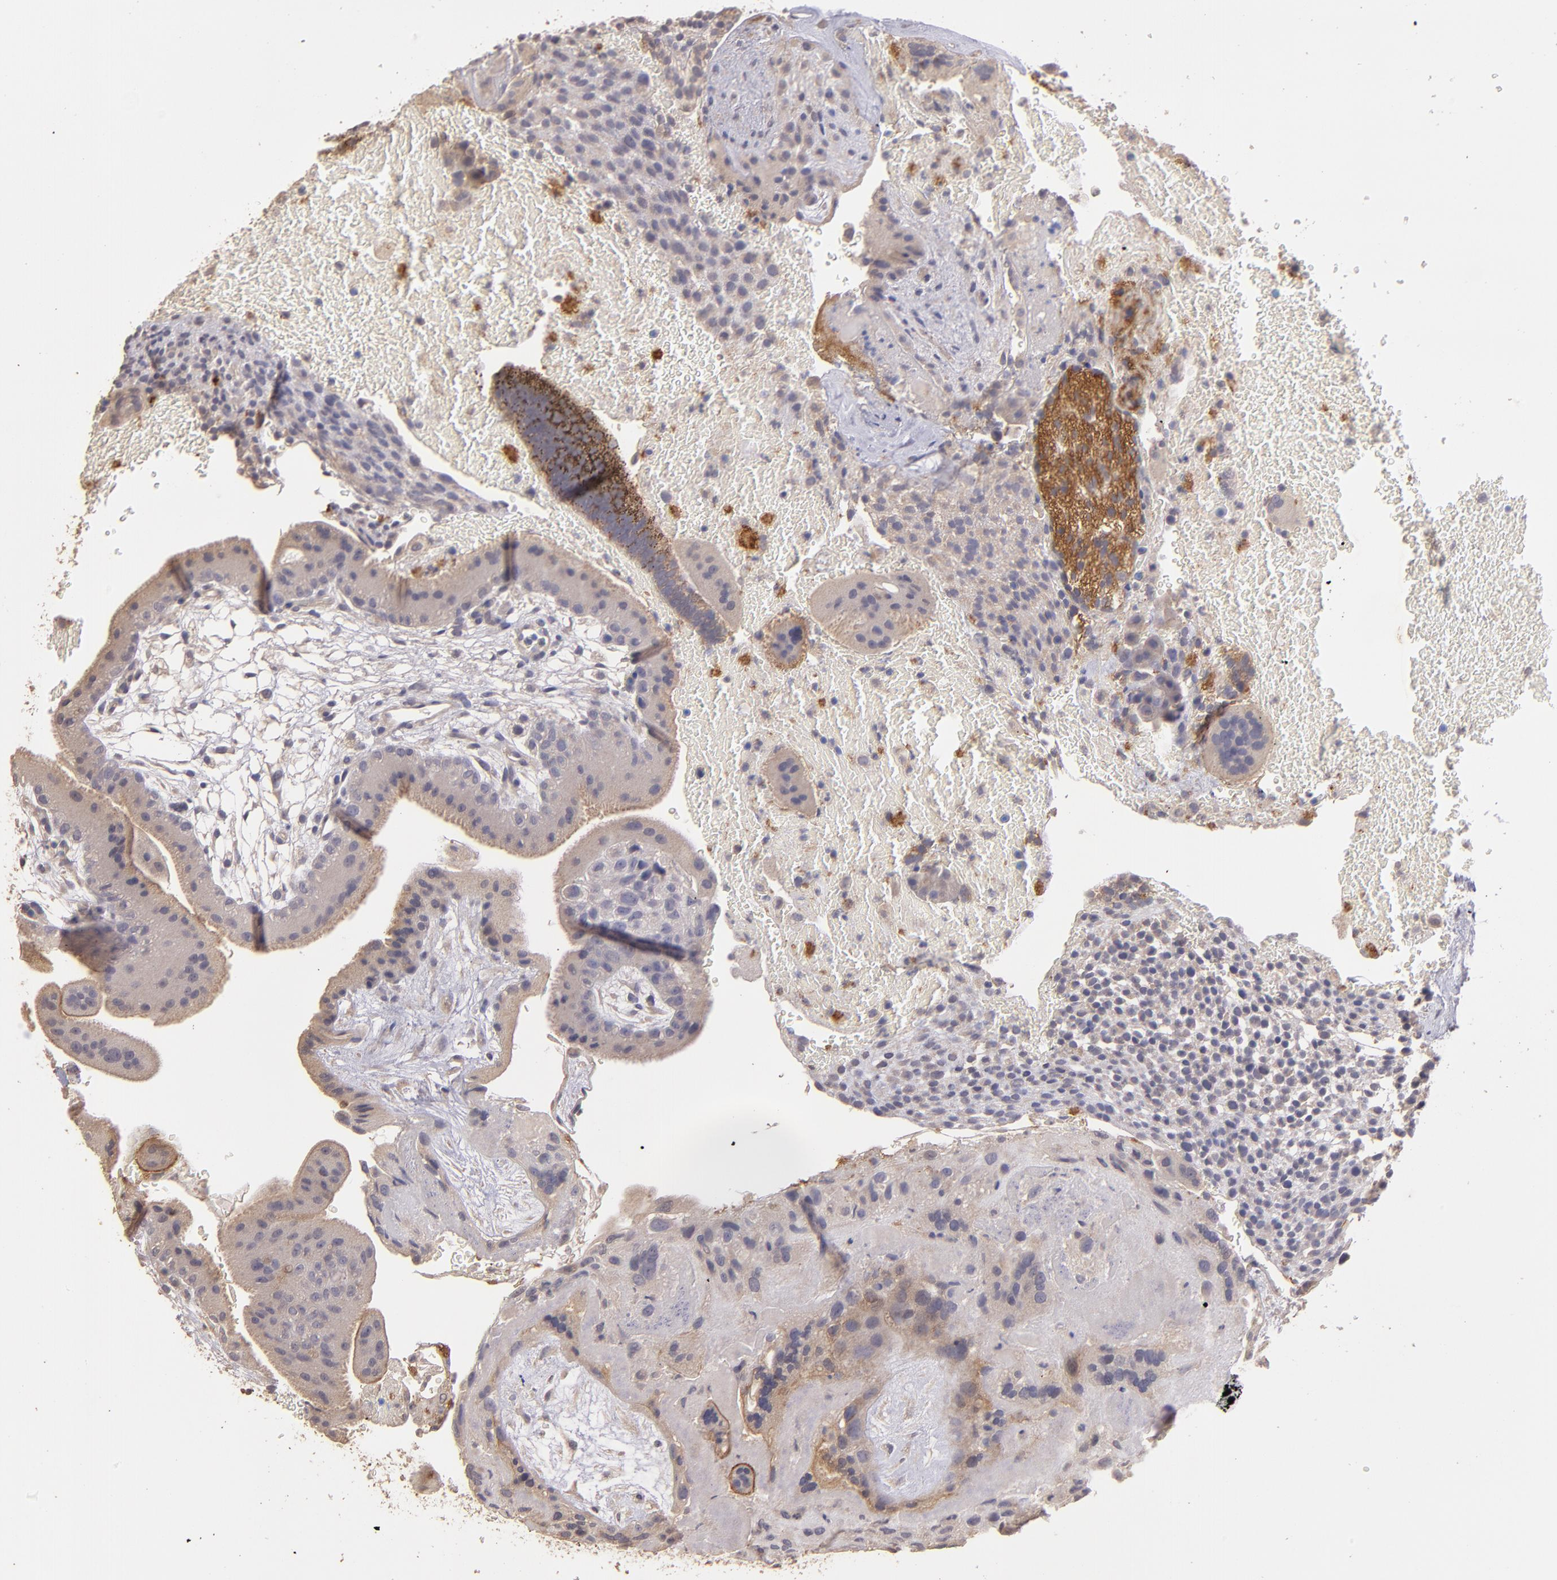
{"staining": {"intensity": "weak", "quantity": "25%-75%", "location": "cytoplasmic/membranous"}, "tissue": "placenta", "cell_type": "Decidual cells", "image_type": "normal", "snomed": [{"axis": "morphology", "description": "Normal tissue, NOS"}, {"axis": "topography", "description": "Placenta"}], "caption": "Decidual cells demonstrate low levels of weak cytoplasmic/membranous positivity in approximately 25%-75% of cells in unremarkable human placenta.", "gene": "GNAZ", "patient": {"sex": "female", "age": 19}}